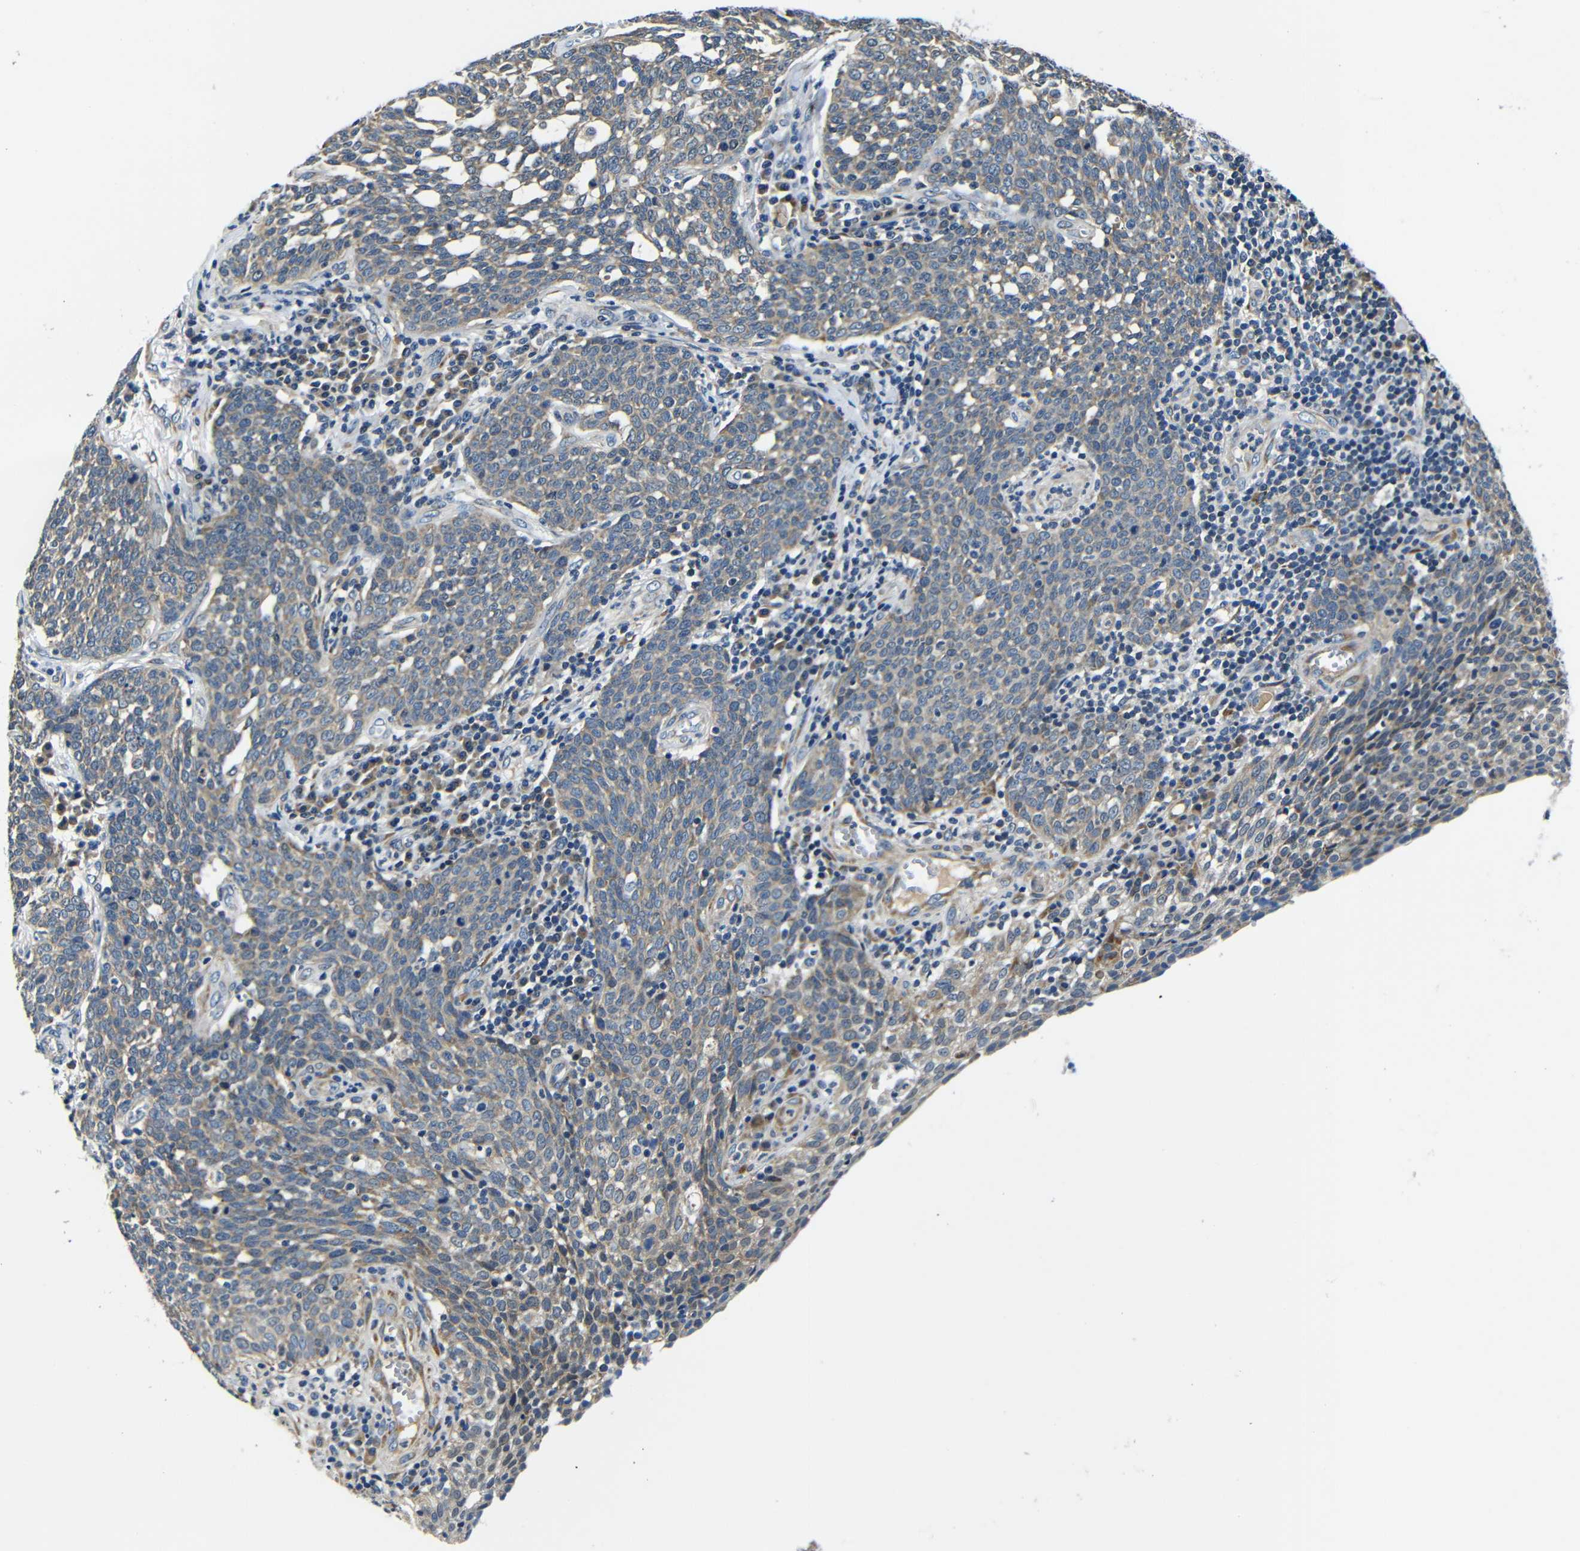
{"staining": {"intensity": "weak", "quantity": ">75%", "location": "cytoplasmic/membranous"}, "tissue": "cervical cancer", "cell_type": "Tumor cells", "image_type": "cancer", "snomed": [{"axis": "morphology", "description": "Squamous cell carcinoma, NOS"}, {"axis": "topography", "description": "Cervix"}], "caption": "Approximately >75% of tumor cells in human cervical cancer (squamous cell carcinoma) display weak cytoplasmic/membranous protein positivity as visualized by brown immunohistochemical staining.", "gene": "FKBP14", "patient": {"sex": "female", "age": 34}}